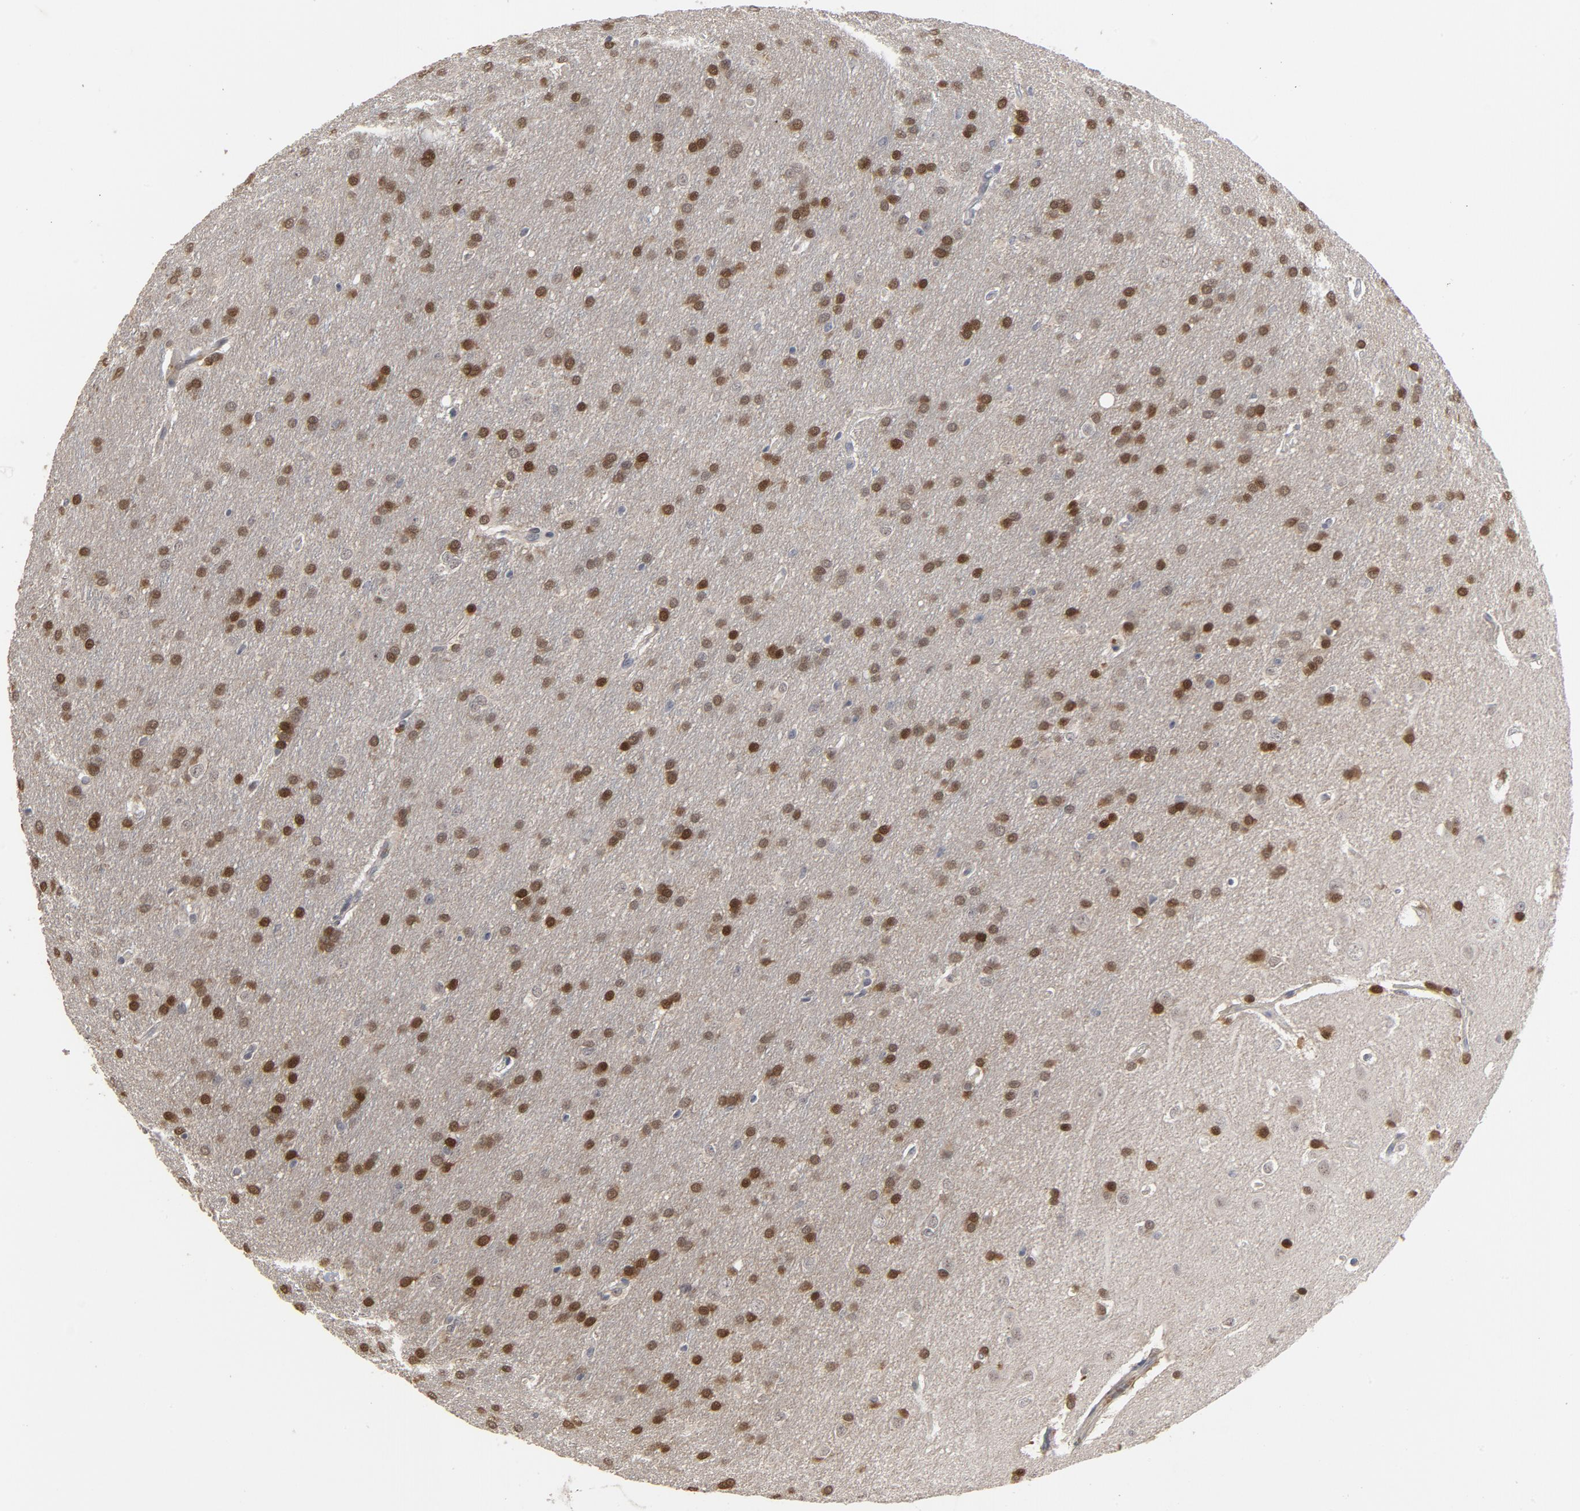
{"staining": {"intensity": "moderate", "quantity": "25%-75%", "location": "cytoplasmic/membranous,nuclear"}, "tissue": "glioma", "cell_type": "Tumor cells", "image_type": "cancer", "snomed": [{"axis": "morphology", "description": "Glioma, malignant, Low grade"}, {"axis": "topography", "description": "Brain"}], "caption": "The immunohistochemical stain shows moderate cytoplasmic/membranous and nuclear positivity in tumor cells of glioma tissue.", "gene": "RTL5", "patient": {"sex": "female", "age": 32}}